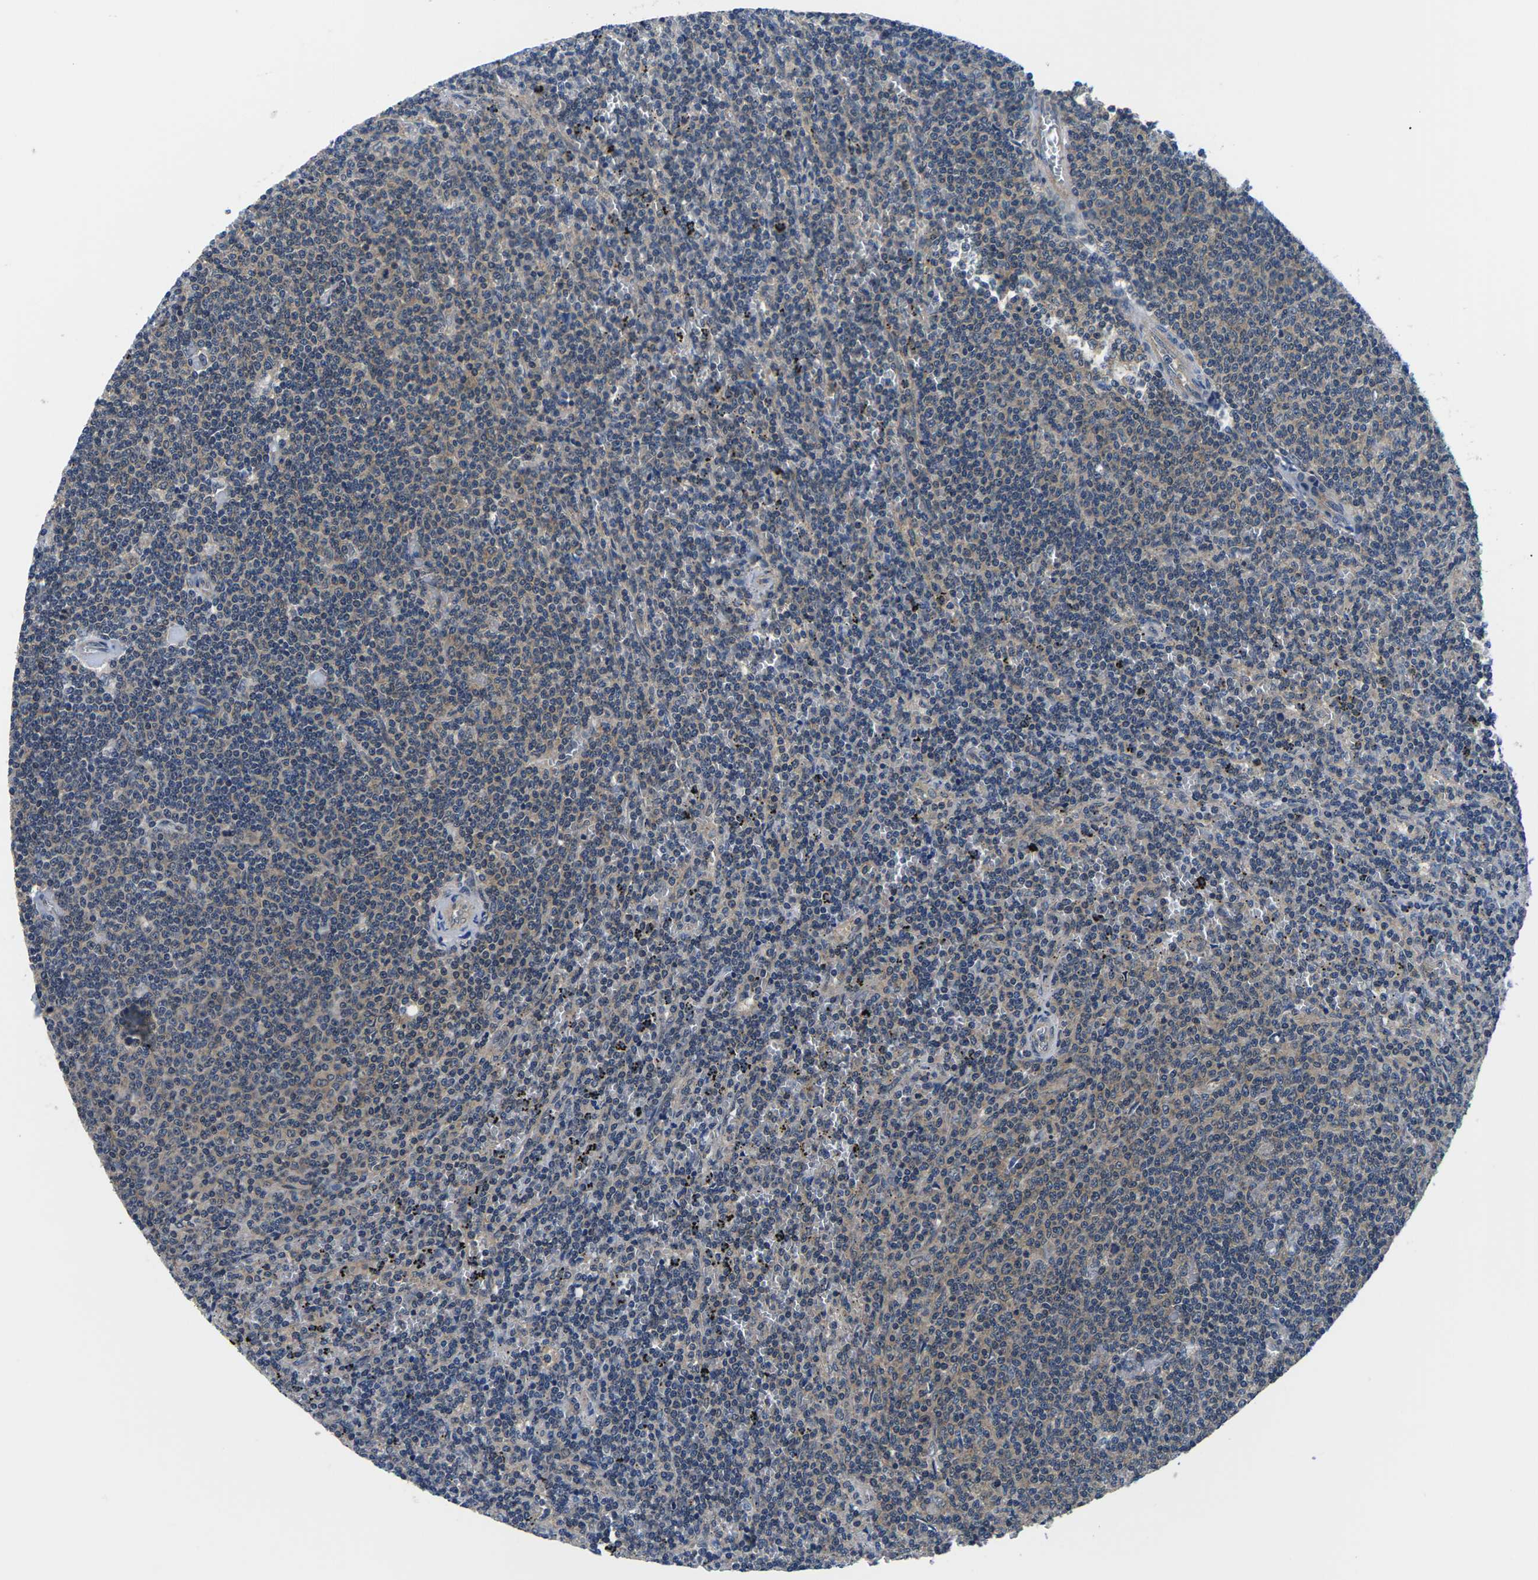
{"staining": {"intensity": "weak", "quantity": "25%-75%", "location": "cytoplasmic/membranous"}, "tissue": "lymphoma", "cell_type": "Tumor cells", "image_type": "cancer", "snomed": [{"axis": "morphology", "description": "Malignant lymphoma, non-Hodgkin's type, Low grade"}, {"axis": "topography", "description": "Spleen"}], "caption": "Immunohistochemical staining of lymphoma displays low levels of weak cytoplasmic/membranous protein expression in about 25%-75% of tumor cells.", "gene": "GSK3B", "patient": {"sex": "female", "age": 50}}